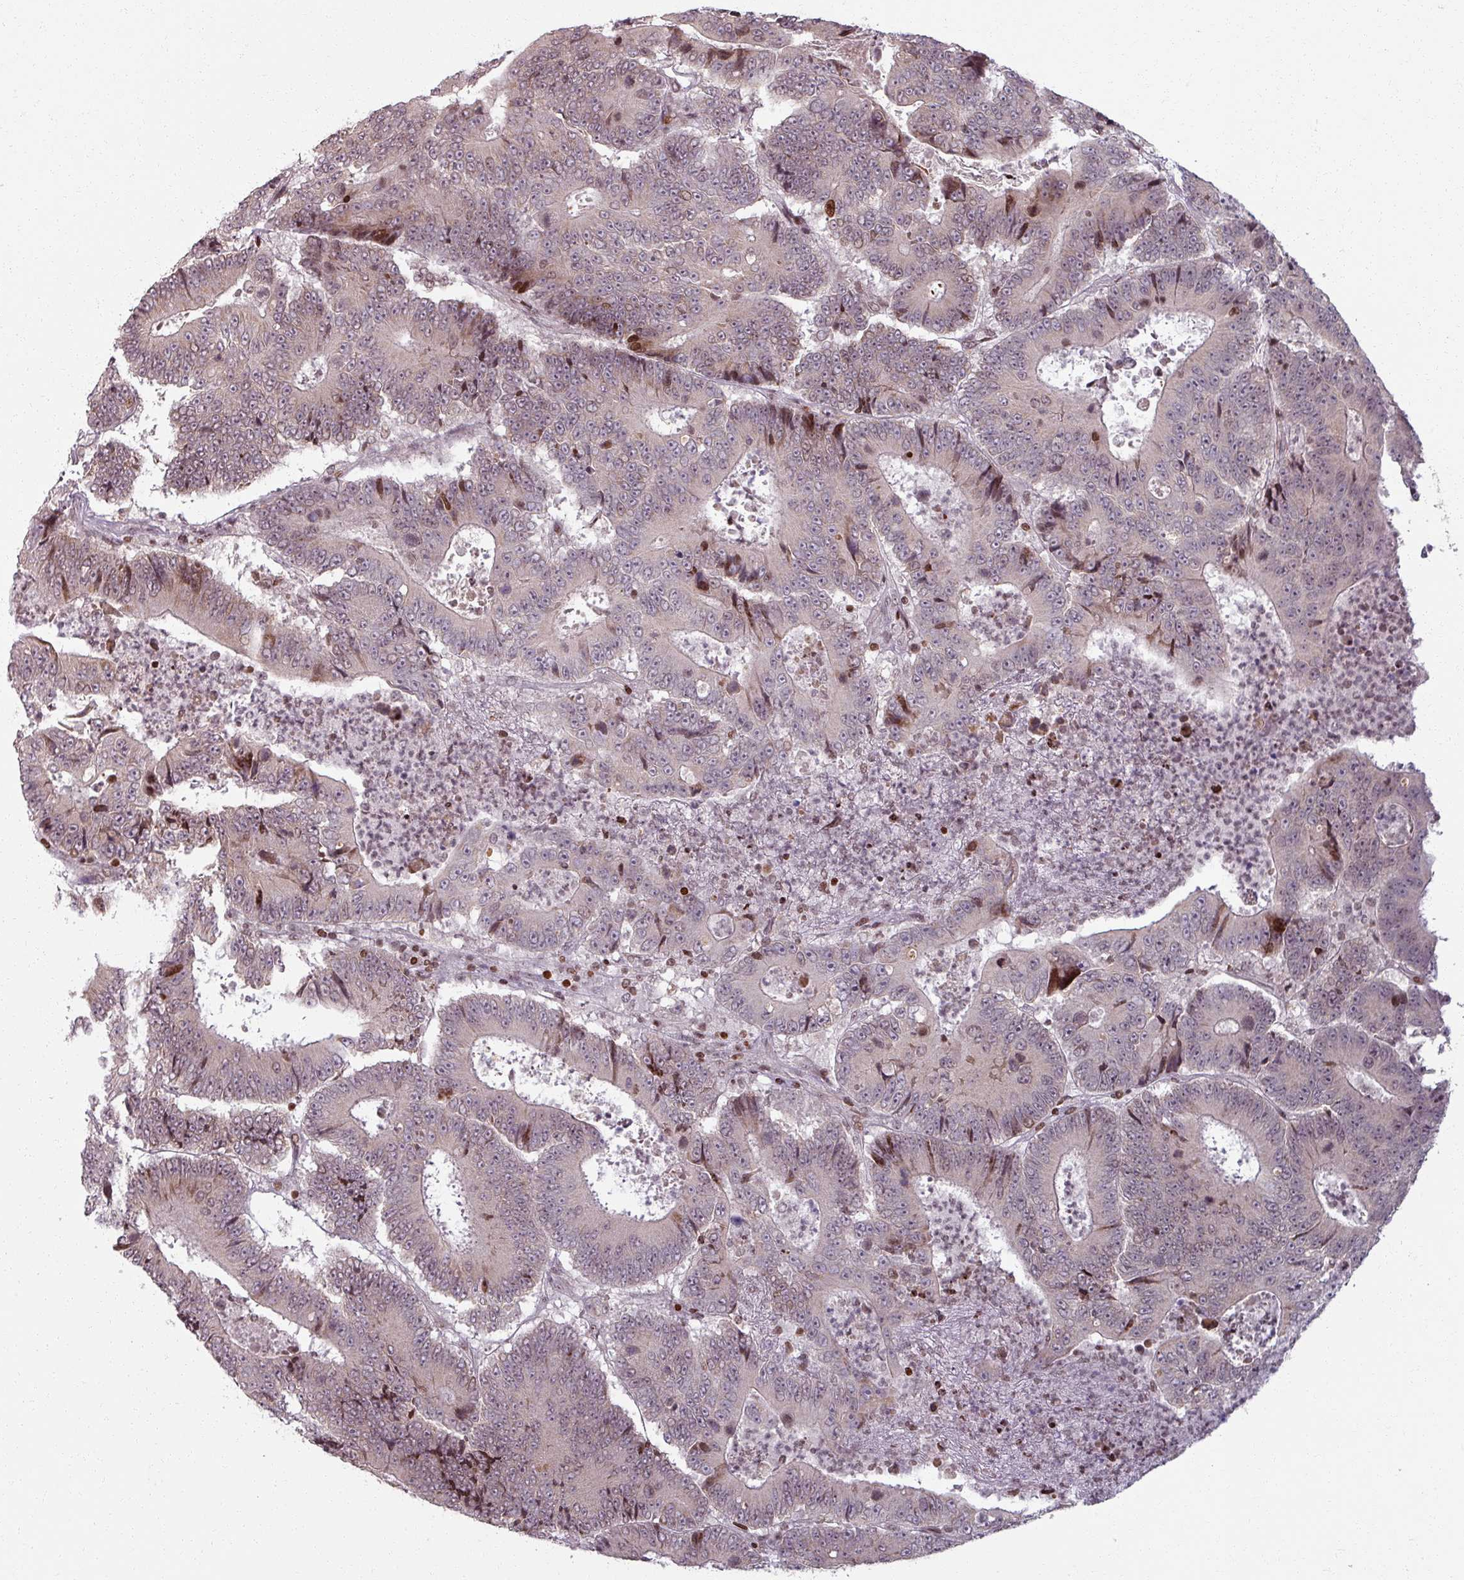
{"staining": {"intensity": "weak", "quantity": "25%-75%", "location": "cytoplasmic/membranous,nuclear"}, "tissue": "colorectal cancer", "cell_type": "Tumor cells", "image_type": "cancer", "snomed": [{"axis": "morphology", "description": "Adenocarcinoma, NOS"}, {"axis": "topography", "description": "Colon"}], "caption": "This image reveals immunohistochemistry staining of human colorectal cancer (adenocarcinoma), with low weak cytoplasmic/membranous and nuclear expression in approximately 25%-75% of tumor cells.", "gene": "NCOR1", "patient": {"sex": "male", "age": 83}}